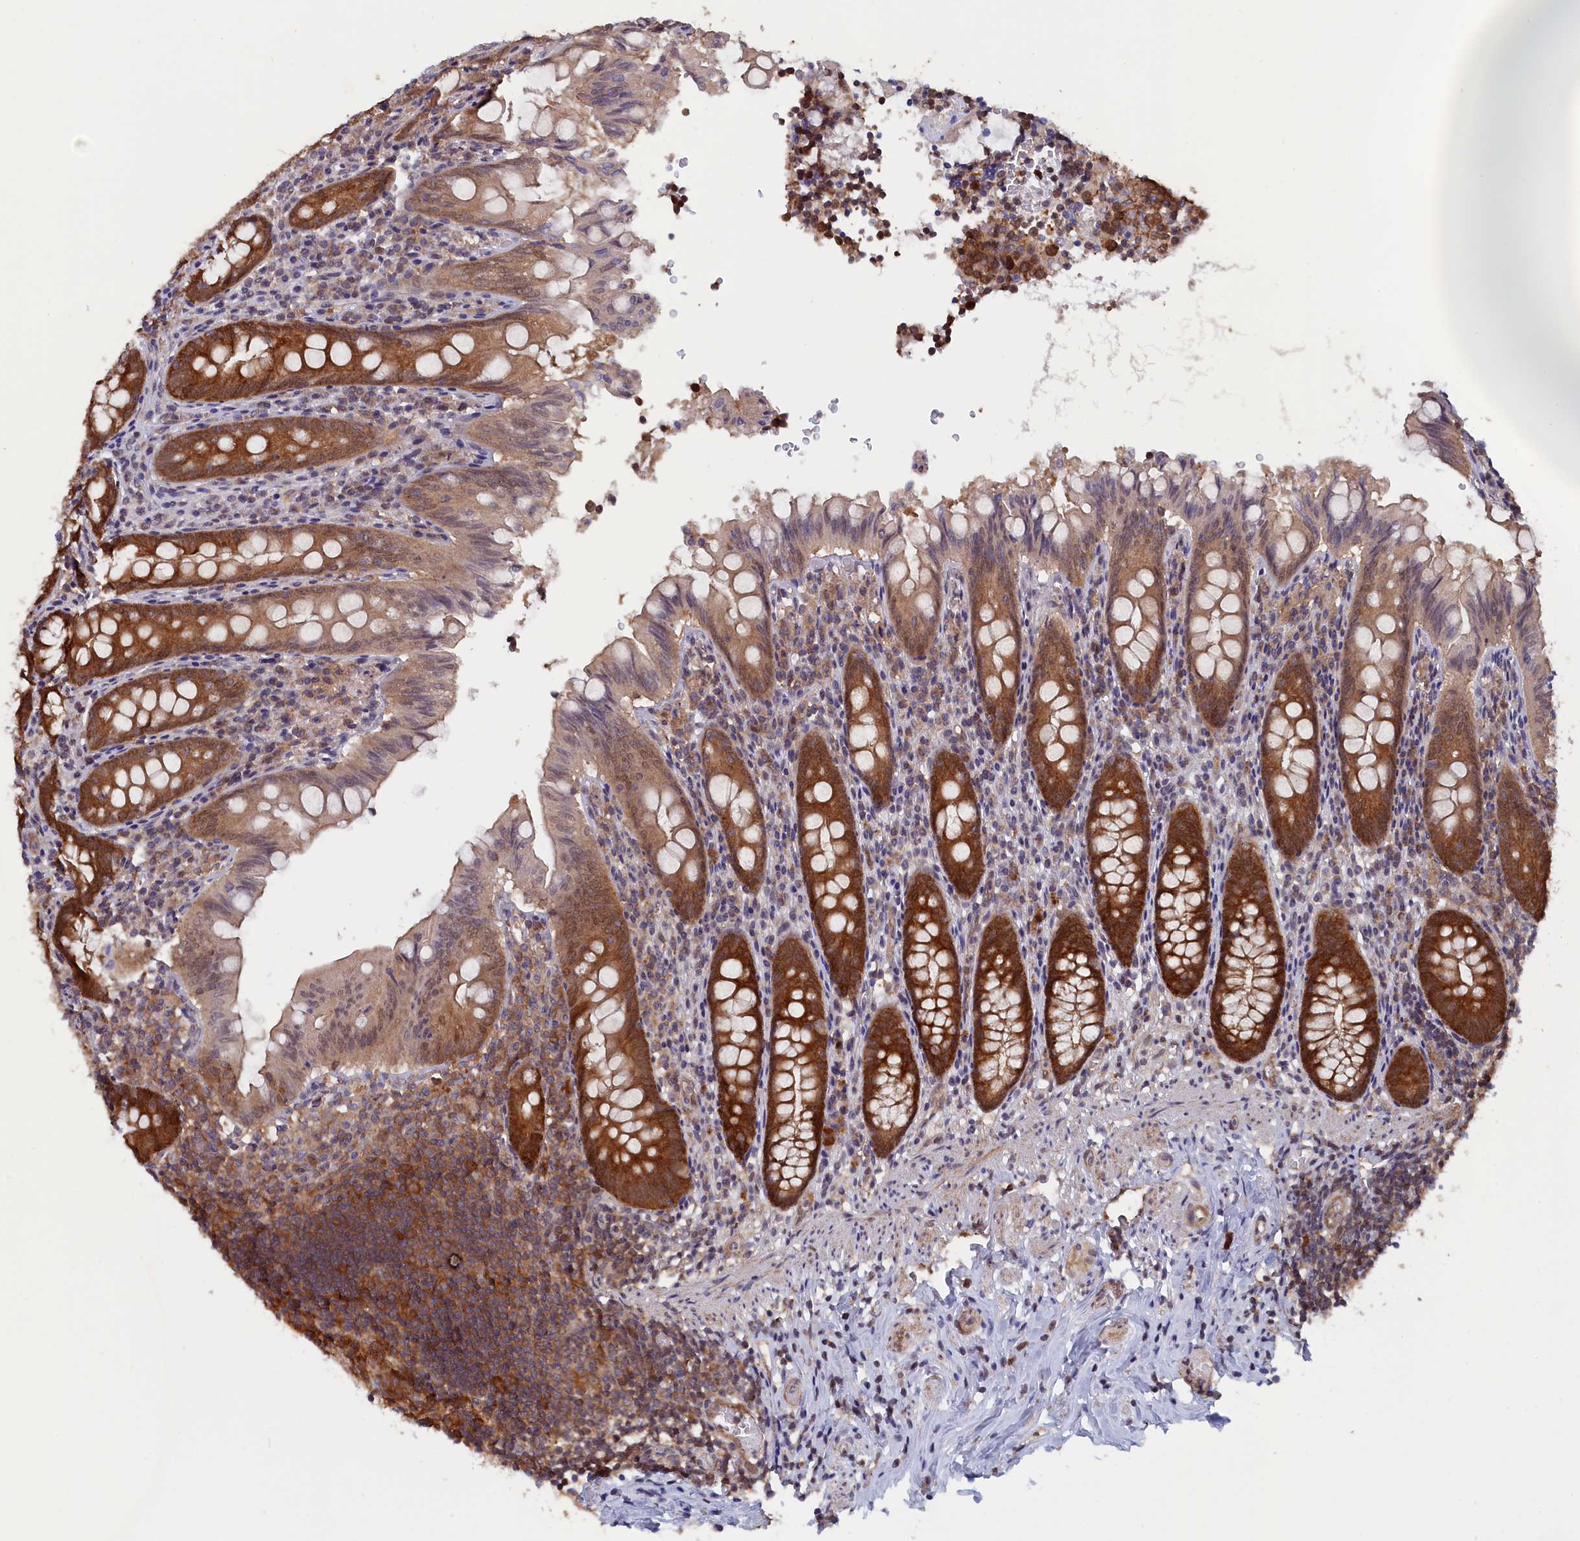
{"staining": {"intensity": "strong", "quantity": ">75%", "location": "cytoplasmic/membranous"}, "tissue": "appendix", "cell_type": "Glandular cells", "image_type": "normal", "snomed": [{"axis": "morphology", "description": "Normal tissue, NOS"}, {"axis": "topography", "description": "Appendix"}], "caption": "Immunohistochemical staining of benign human appendix displays strong cytoplasmic/membranous protein staining in approximately >75% of glandular cells.", "gene": "JPT2", "patient": {"sex": "male", "age": 55}}